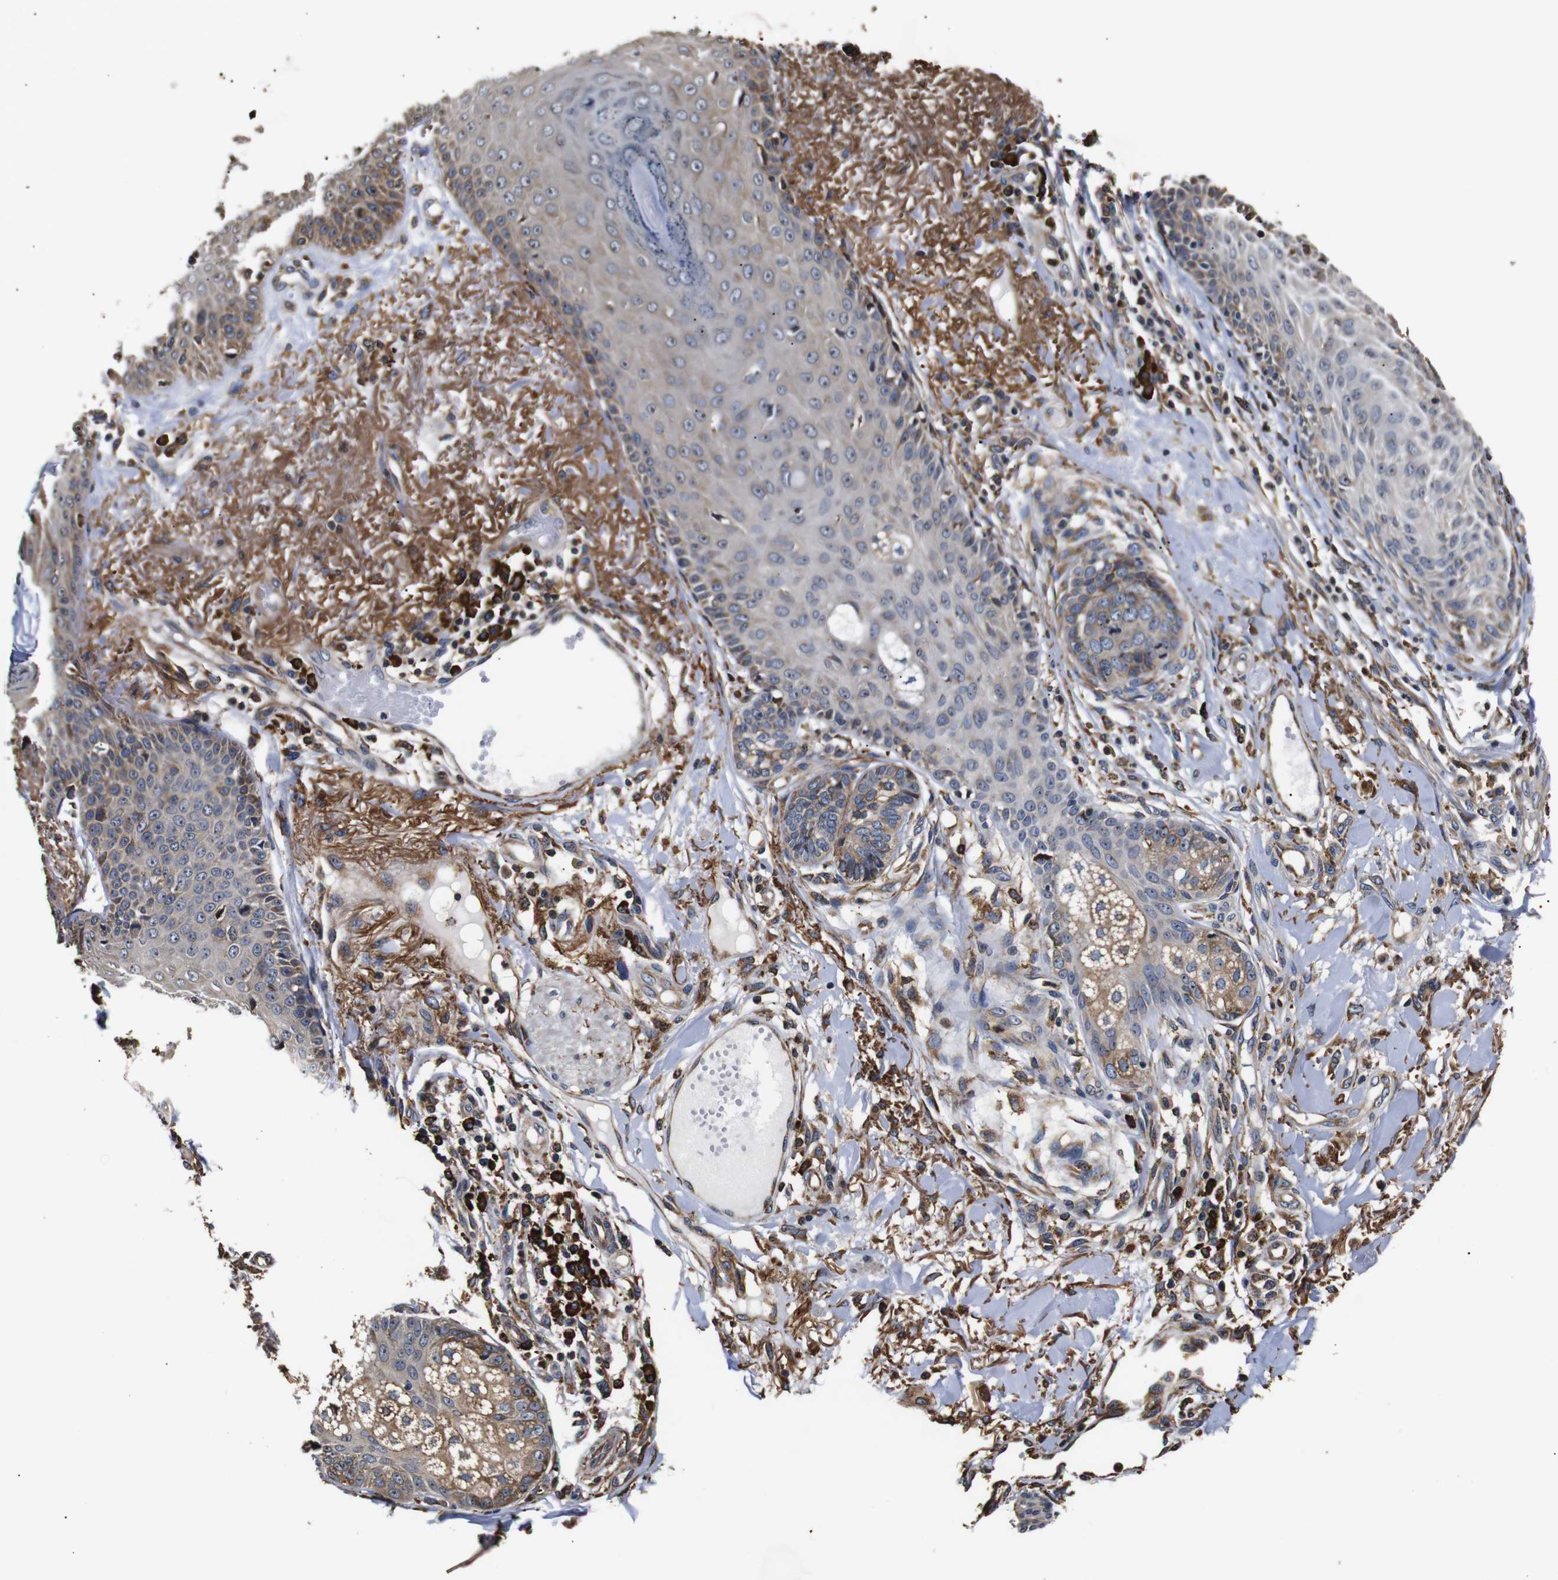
{"staining": {"intensity": "weak", "quantity": "<25%", "location": "cytoplasmic/membranous"}, "tissue": "skin cancer", "cell_type": "Tumor cells", "image_type": "cancer", "snomed": [{"axis": "morphology", "description": "Normal tissue, NOS"}, {"axis": "morphology", "description": "Basal cell carcinoma"}, {"axis": "topography", "description": "Skin"}], "caption": "An immunohistochemistry micrograph of skin basal cell carcinoma is shown. There is no staining in tumor cells of skin basal cell carcinoma.", "gene": "HHIP", "patient": {"sex": "male", "age": 52}}